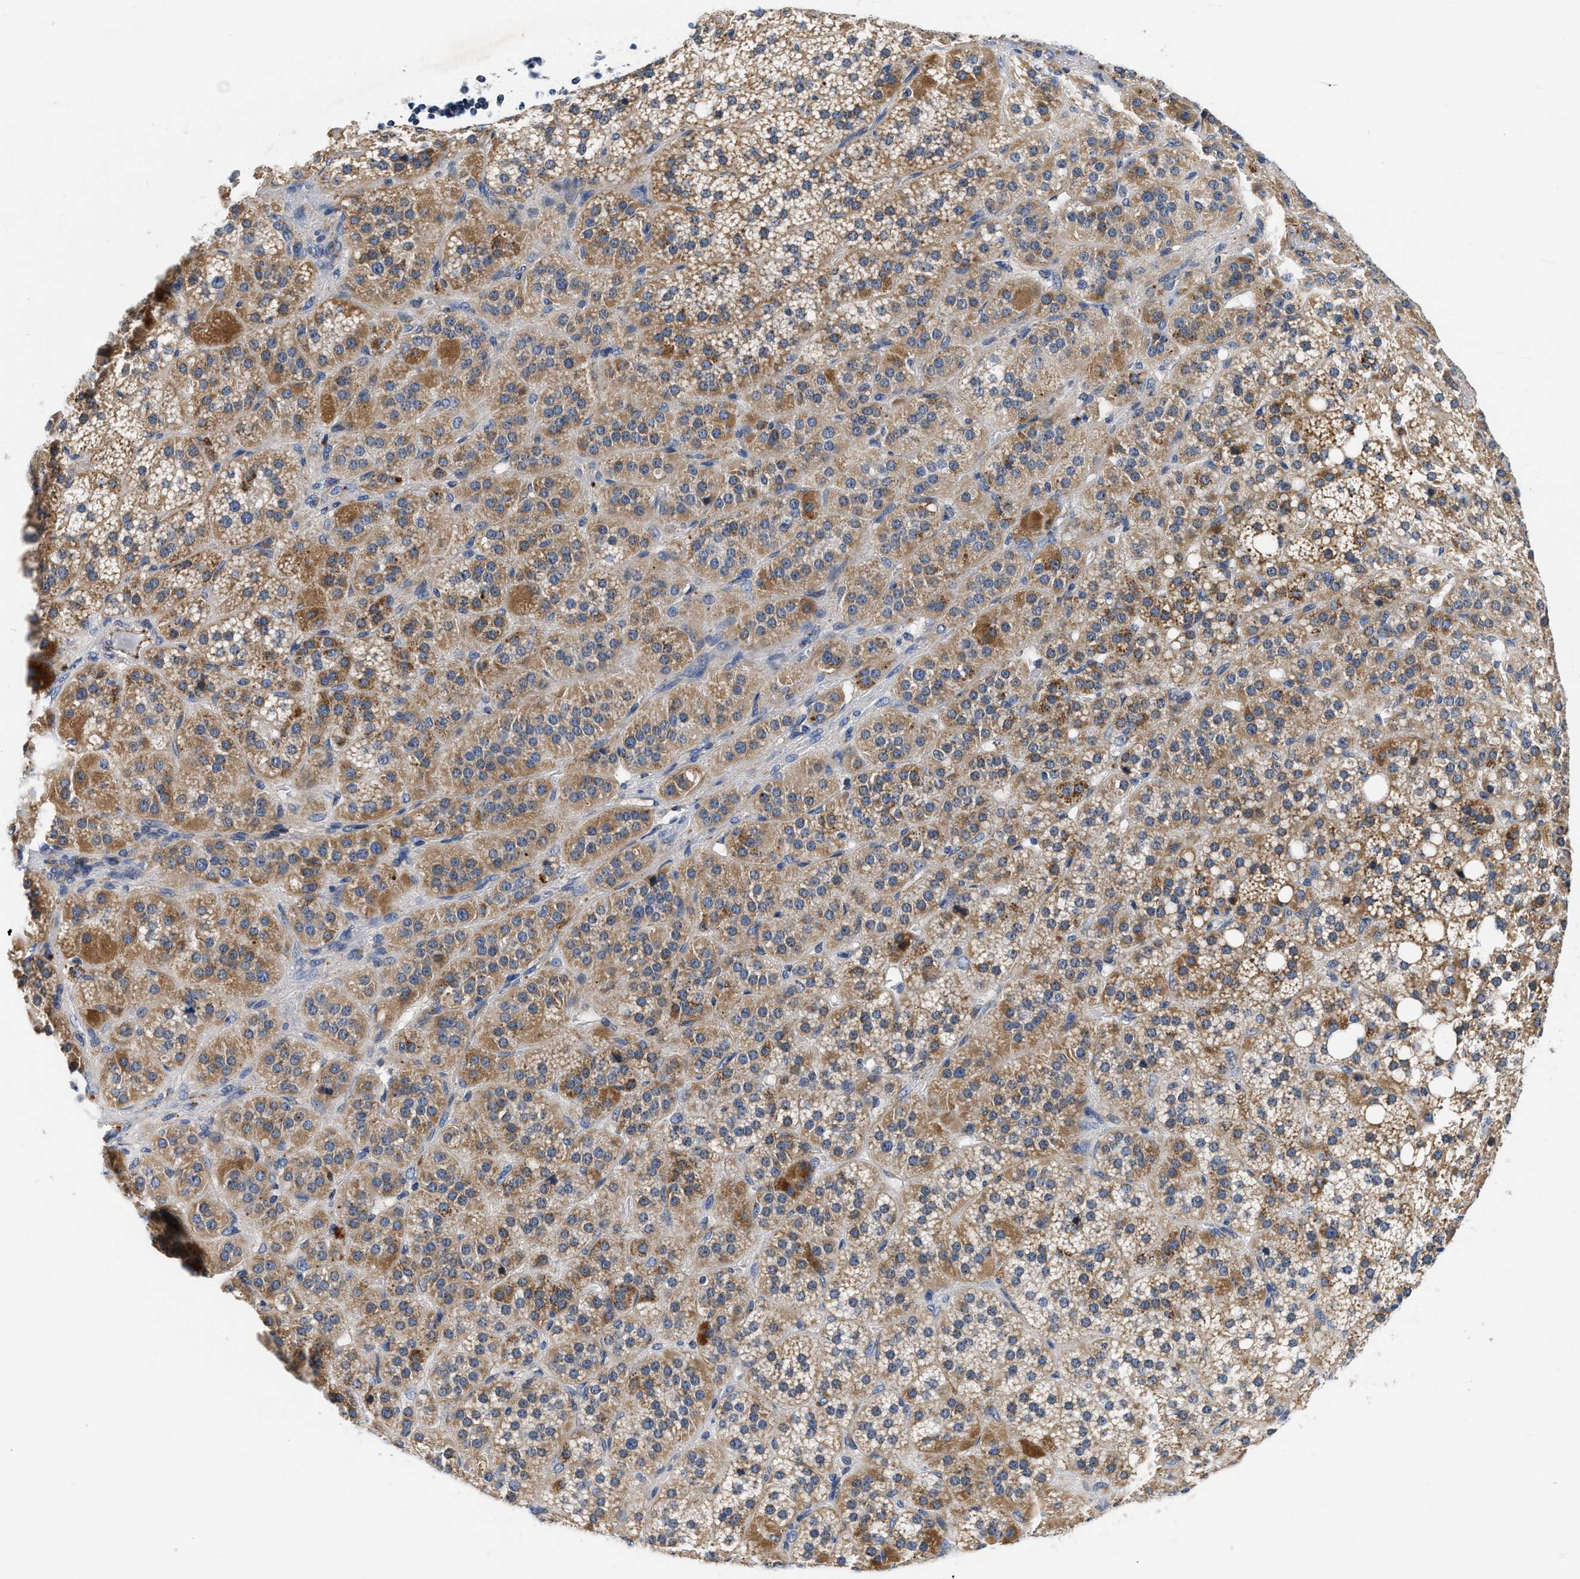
{"staining": {"intensity": "moderate", "quantity": ">75%", "location": "cytoplasmic/membranous"}, "tissue": "adrenal gland", "cell_type": "Glandular cells", "image_type": "normal", "snomed": [{"axis": "morphology", "description": "Normal tissue, NOS"}, {"axis": "topography", "description": "Adrenal gland"}], "caption": "Immunohistochemistry of unremarkable adrenal gland exhibits medium levels of moderate cytoplasmic/membranous staining in approximately >75% of glandular cells. Using DAB (brown) and hematoxylin (blue) stains, captured at high magnification using brightfield microscopy.", "gene": "PDP1", "patient": {"sex": "female", "age": 59}}